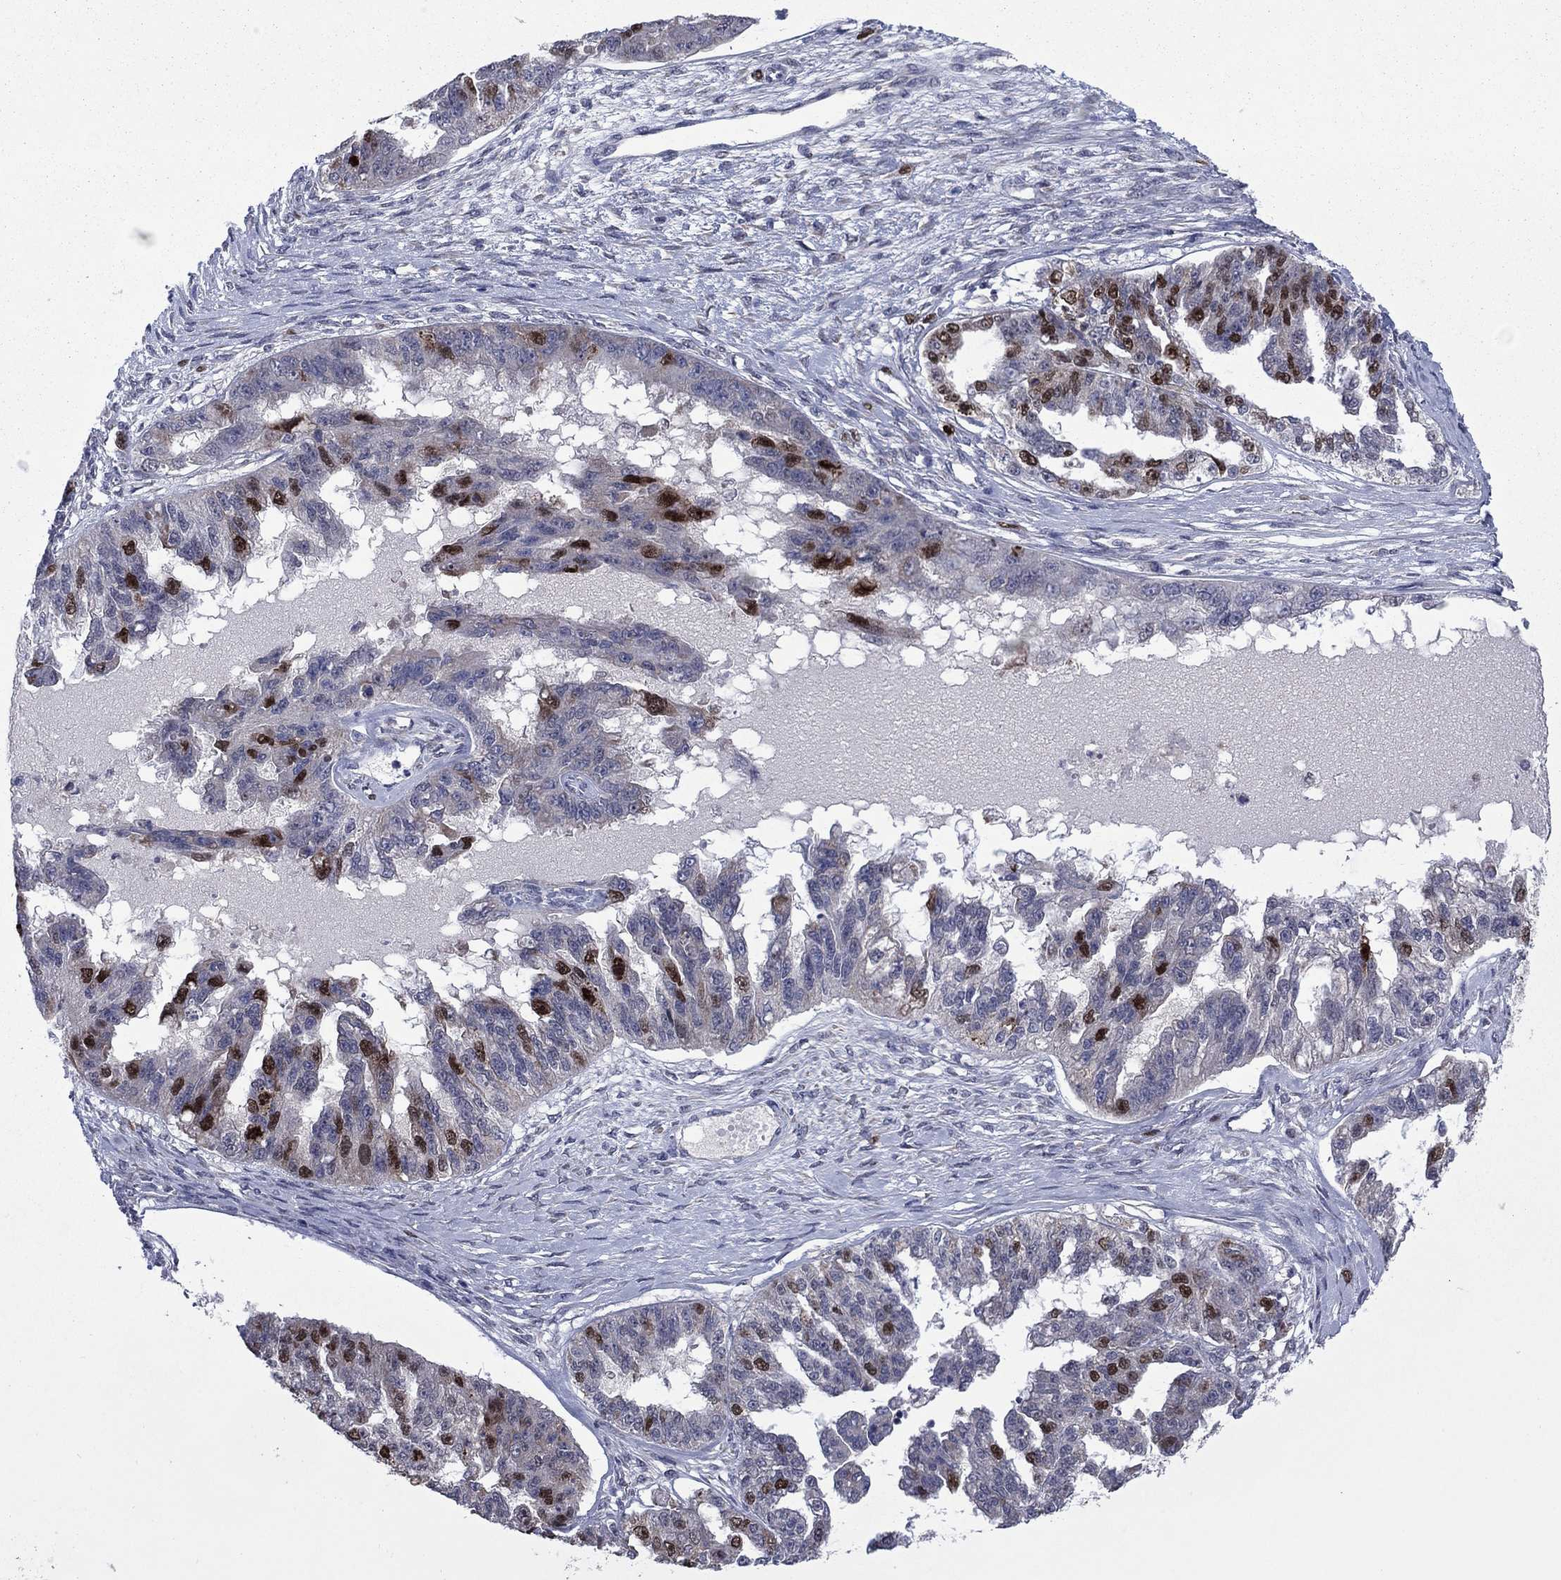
{"staining": {"intensity": "strong", "quantity": "<25%", "location": "nuclear"}, "tissue": "ovarian cancer", "cell_type": "Tumor cells", "image_type": "cancer", "snomed": [{"axis": "morphology", "description": "Cystadenocarcinoma, serous, NOS"}, {"axis": "topography", "description": "Ovary"}], "caption": "Serous cystadenocarcinoma (ovarian) tissue reveals strong nuclear staining in about <25% of tumor cells, visualized by immunohistochemistry.", "gene": "CDCA5", "patient": {"sex": "female", "age": 58}}